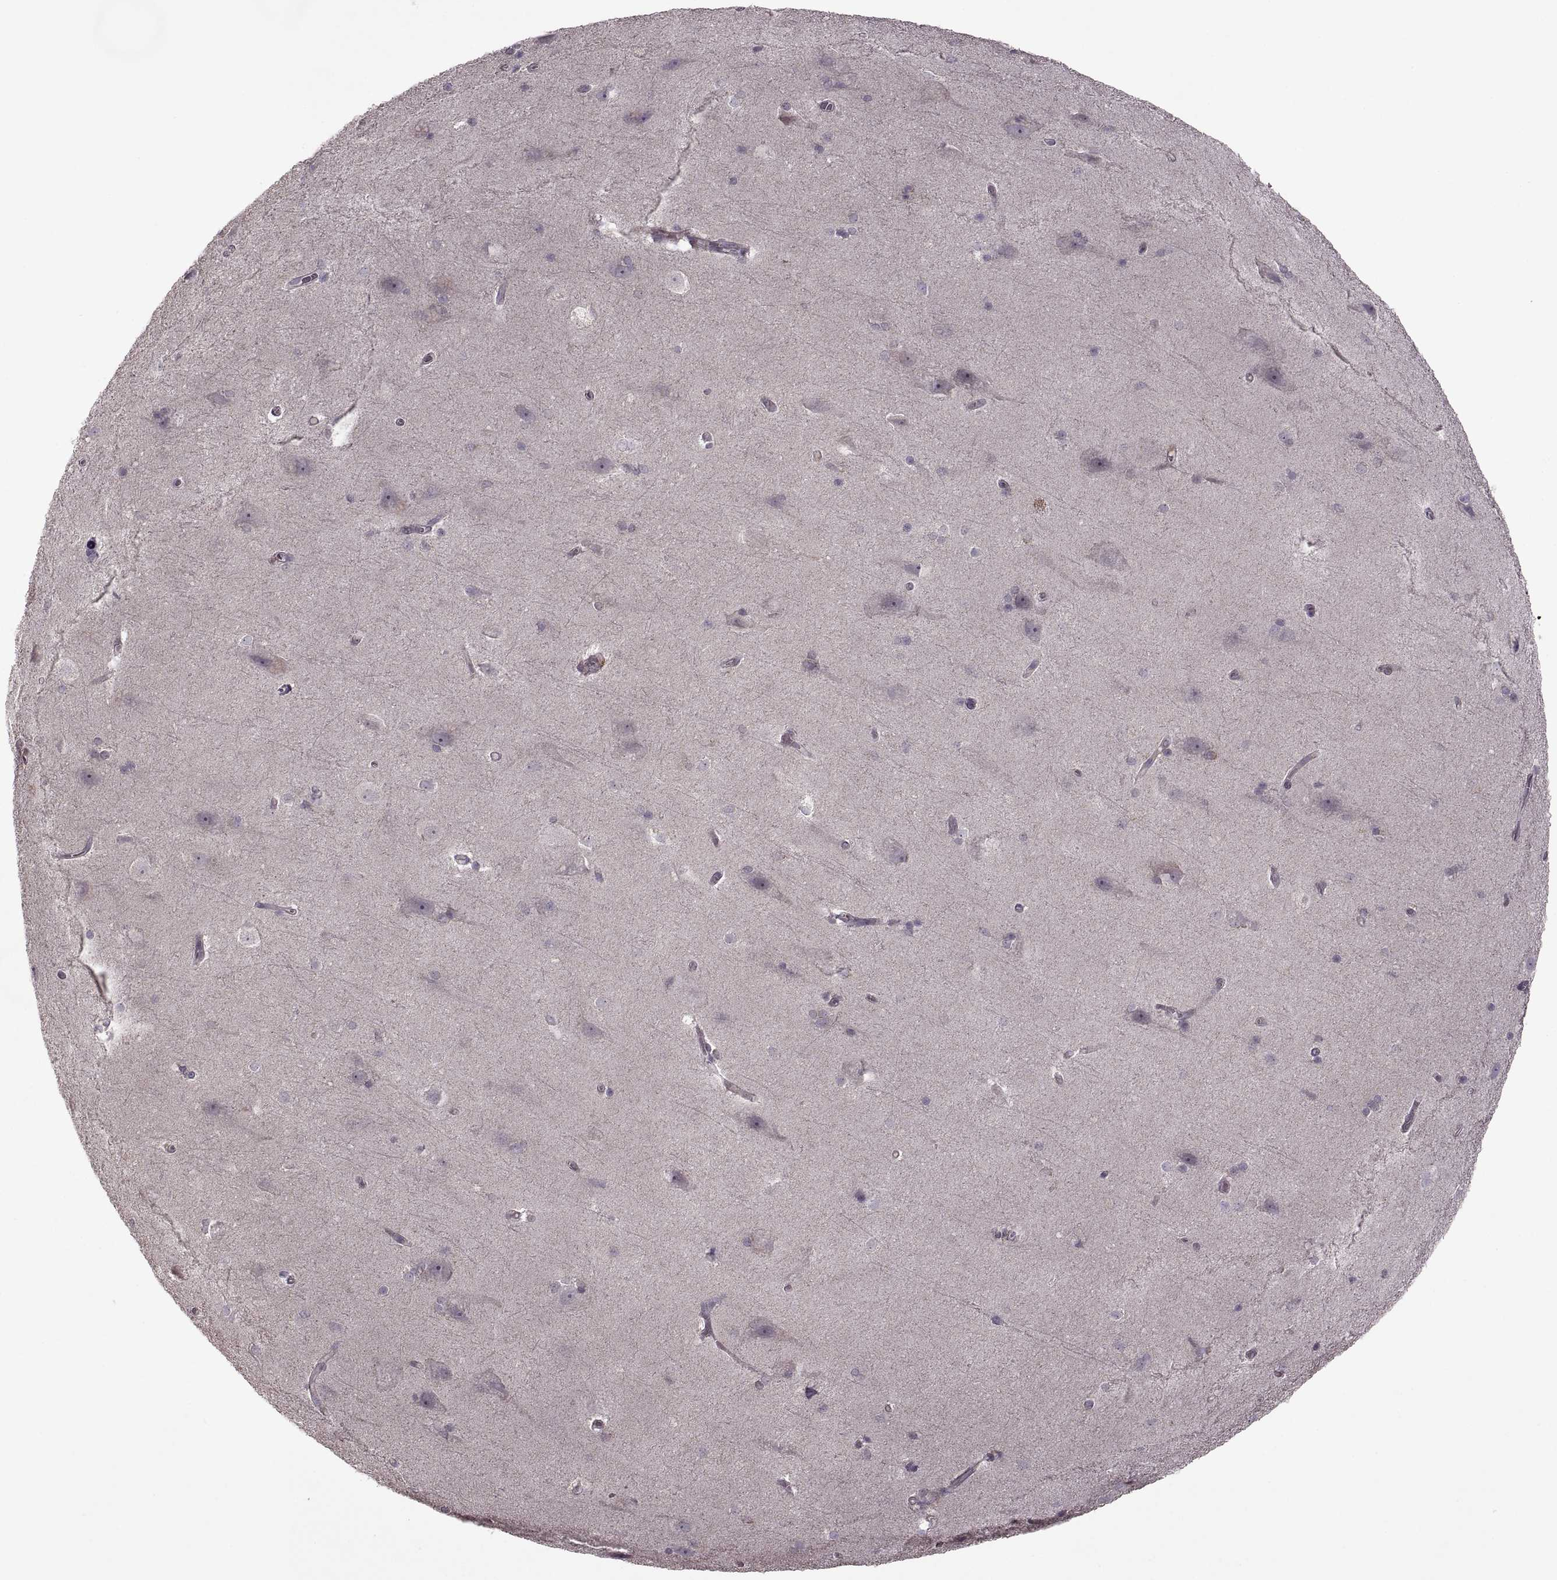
{"staining": {"intensity": "negative", "quantity": "none", "location": "none"}, "tissue": "hippocampus", "cell_type": "Glial cells", "image_type": "normal", "snomed": [{"axis": "morphology", "description": "Normal tissue, NOS"}, {"axis": "topography", "description": "Cerebral cortex"}, {"axis": "topography", "description": "Hippocampus"}], "caption": "The immunohistochemistry histopathology image has no significant positivity in glial cells of hippocampus. Nuclei are stained in blue.", "gene": "PIERCE1", "patient": {"sex": "female", "age": 19}}